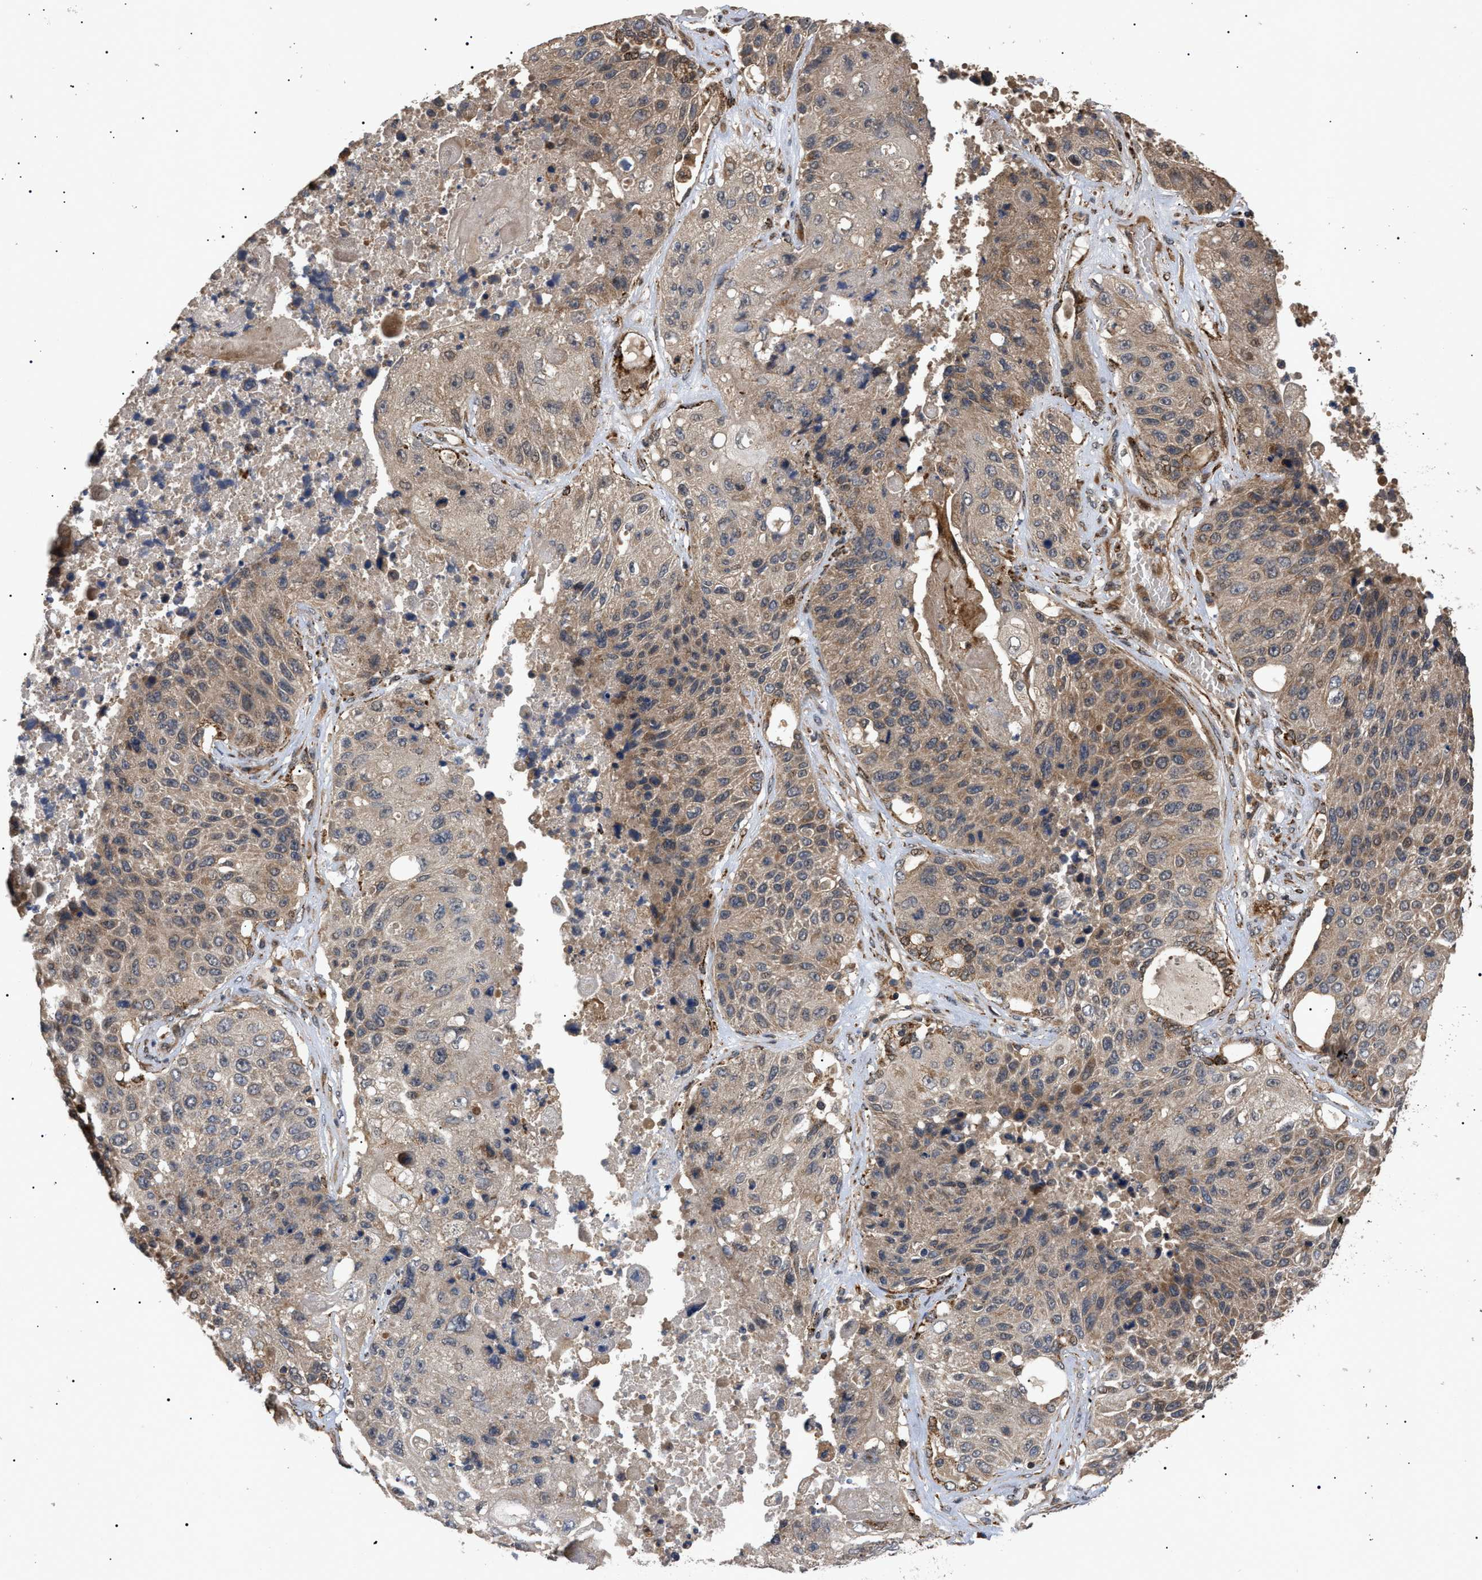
{"staining": {"intensity": "weak", "quantity": ">75%", "location": "cytoplasmic/membranous,nuclear"}, "tissue": "lung cancer", "cell_type": "Tumor cells", "image_type": "cancer", "snomed": [{"axis": "morphology", "description": "Squamous cell carcinoma, NOS"}, {"axis": "topography", "description": "Lung"}], "caption": "Immunohistochemistry (DAB (3,3'-diaminobenzidine)) staining of human lung cancer displays weak cytoplasmic/membranous and nuclear protein expression in approximately >75% of tumor cells.", "gene": "ASTL", "patient": {"sex": "male", "age": 61}}